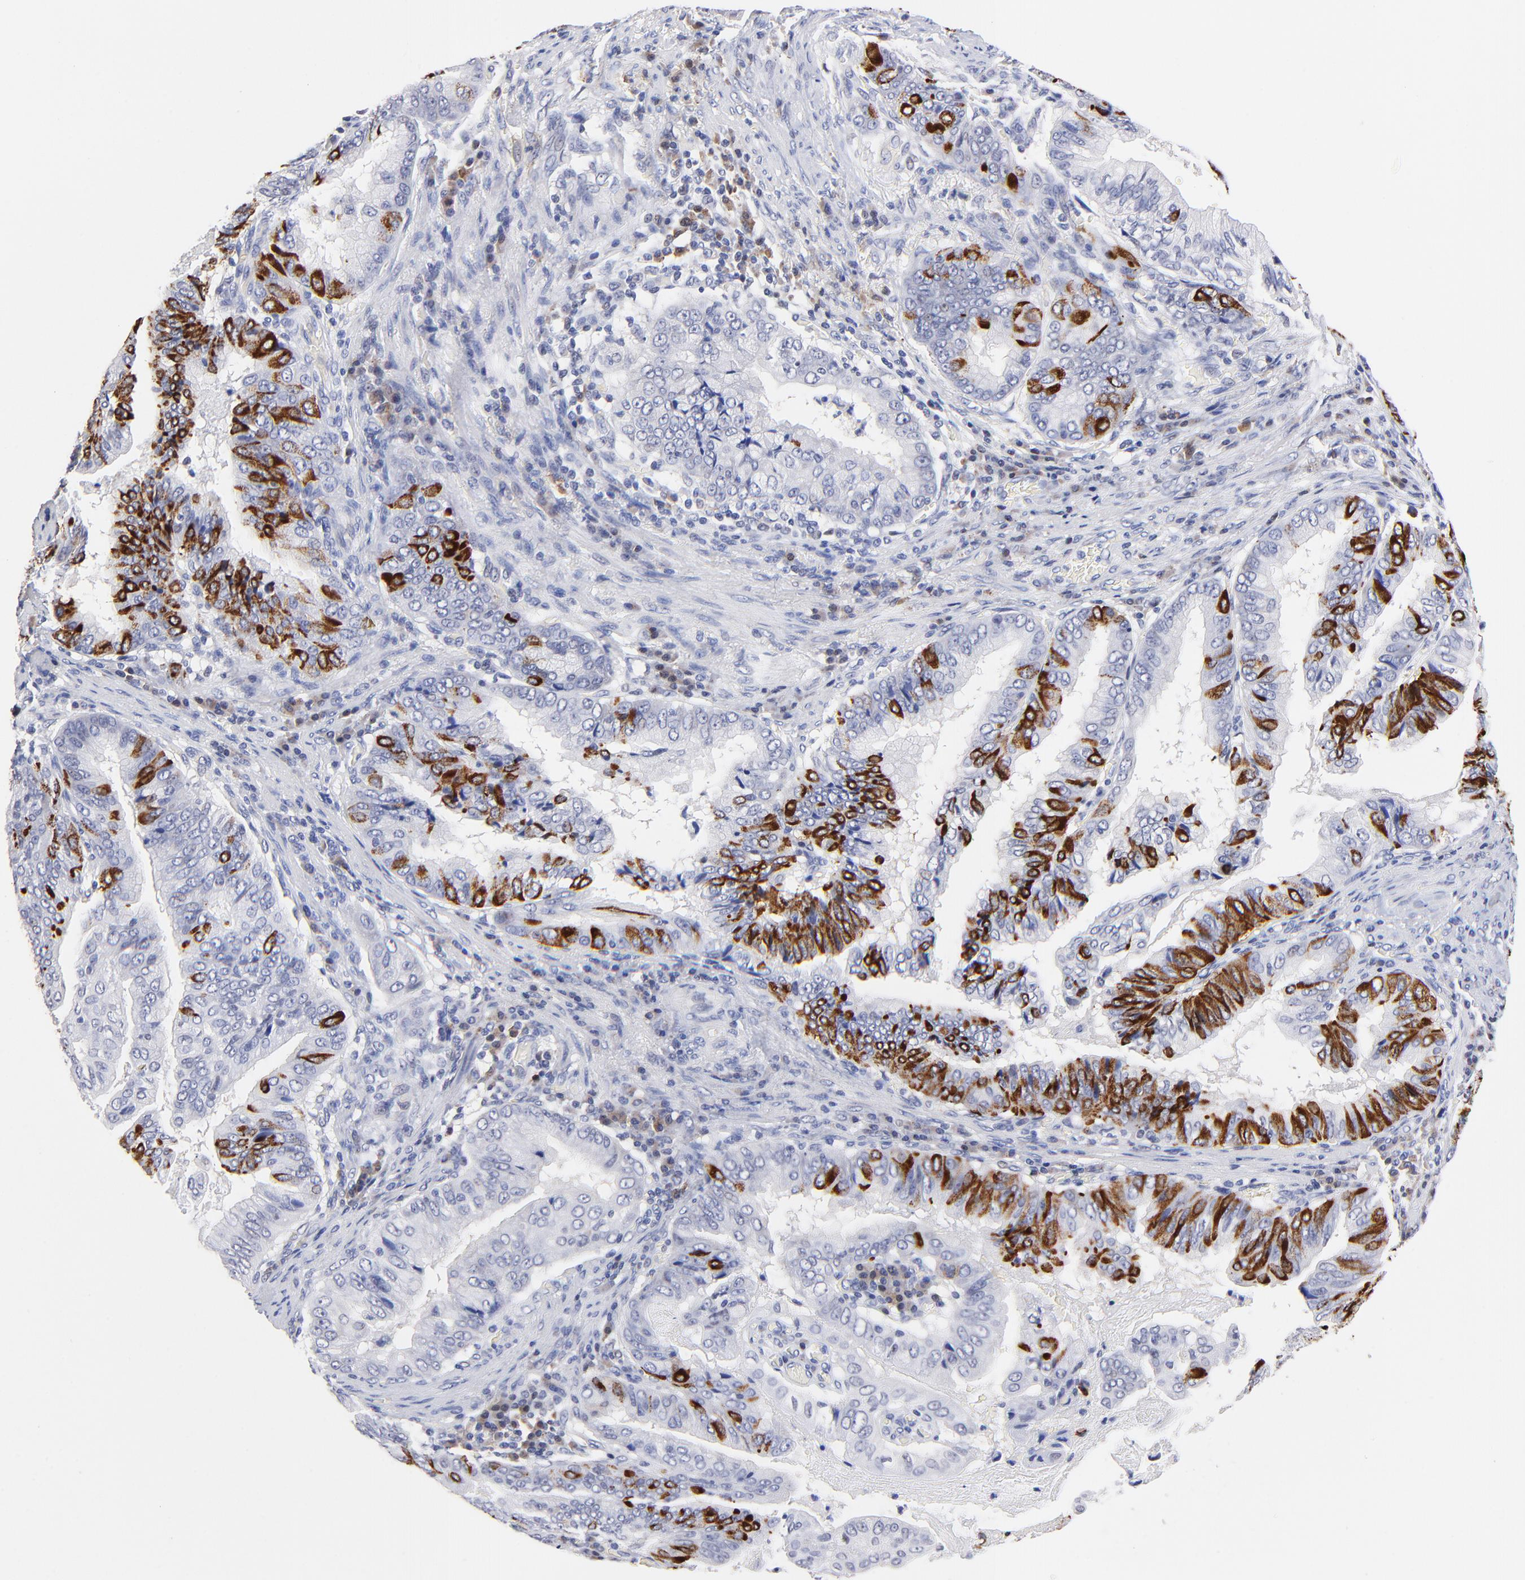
{"staining": {"intensity": "strong", "quantity": "25%-75%", "location": "cytoplasmic/membranous"}, "tissue": "stomach cancer", "cell_type": "Tumor cells", "image_type": "cancer", "snomed": [{"axis": "morphology", "description": "Adenocarcinoma, NOS"}, {"axis": "topography", "description": "Stomach, upper"}], "caption": "There is high levels of strong cytoplasmic/membranous expression in tumor cells of stomach adenocarcinoma, as demonstrated by immunohistochemical staining (brown color).", "gene": "ZNF155", "patient": {"sex": "male", "age": 80}}